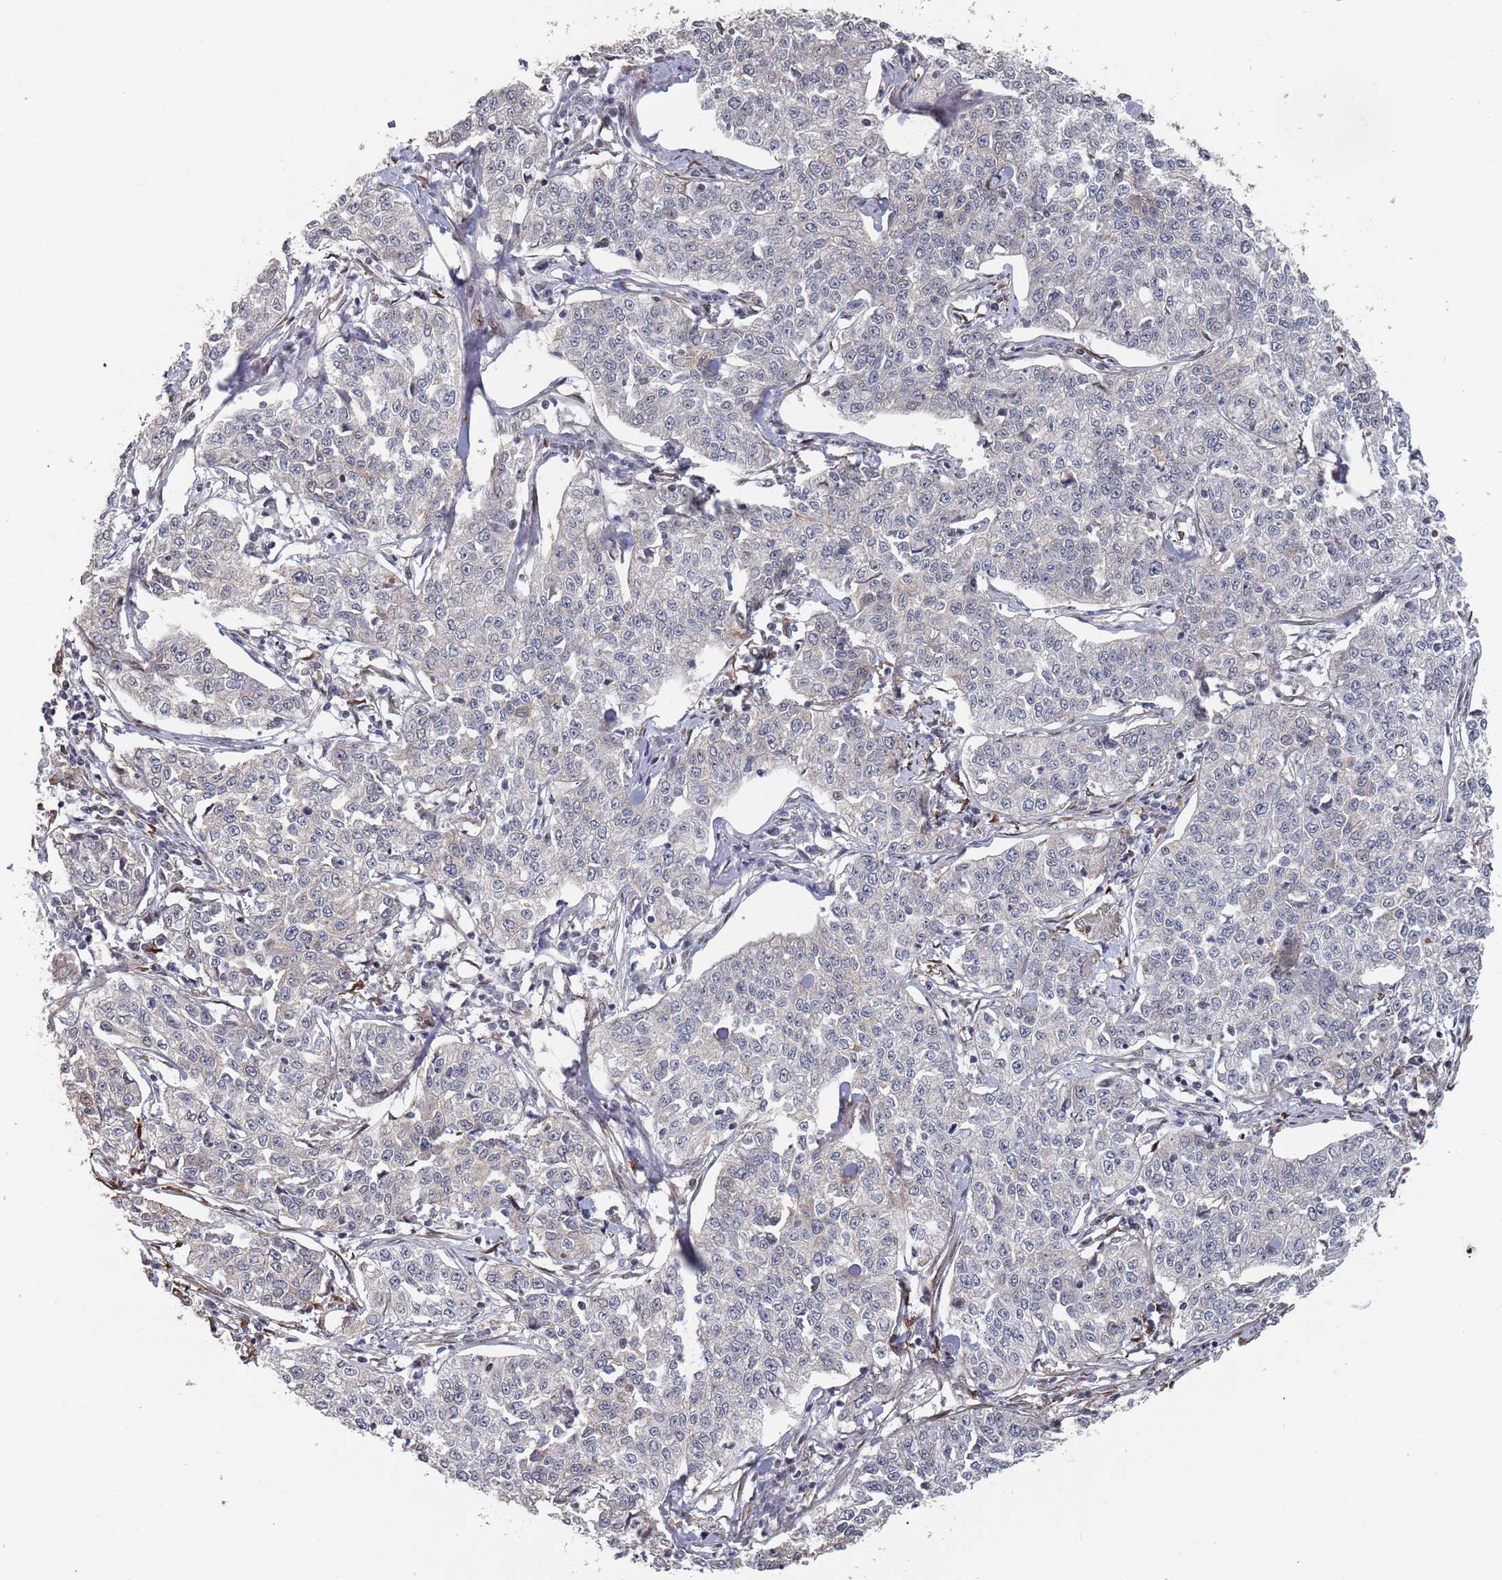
{"staining": {"intensity": "negative", "quantity": "none", "location": "none"}, "tissue": "cervical cancer", "cell_type": "Tumor cells", "image_type": "cancer", "snomed": [{"axis": "morphology", "description": "Squamous cell carcinoma, NOS"}, {"axis": "topography", "description": "Cervix"}], "caption": "Tumor cells show no significant staining in squamous cell carcinoma (cervical).", "gene": "DGKD", "patient": {"sex": "female", "age": 35}}